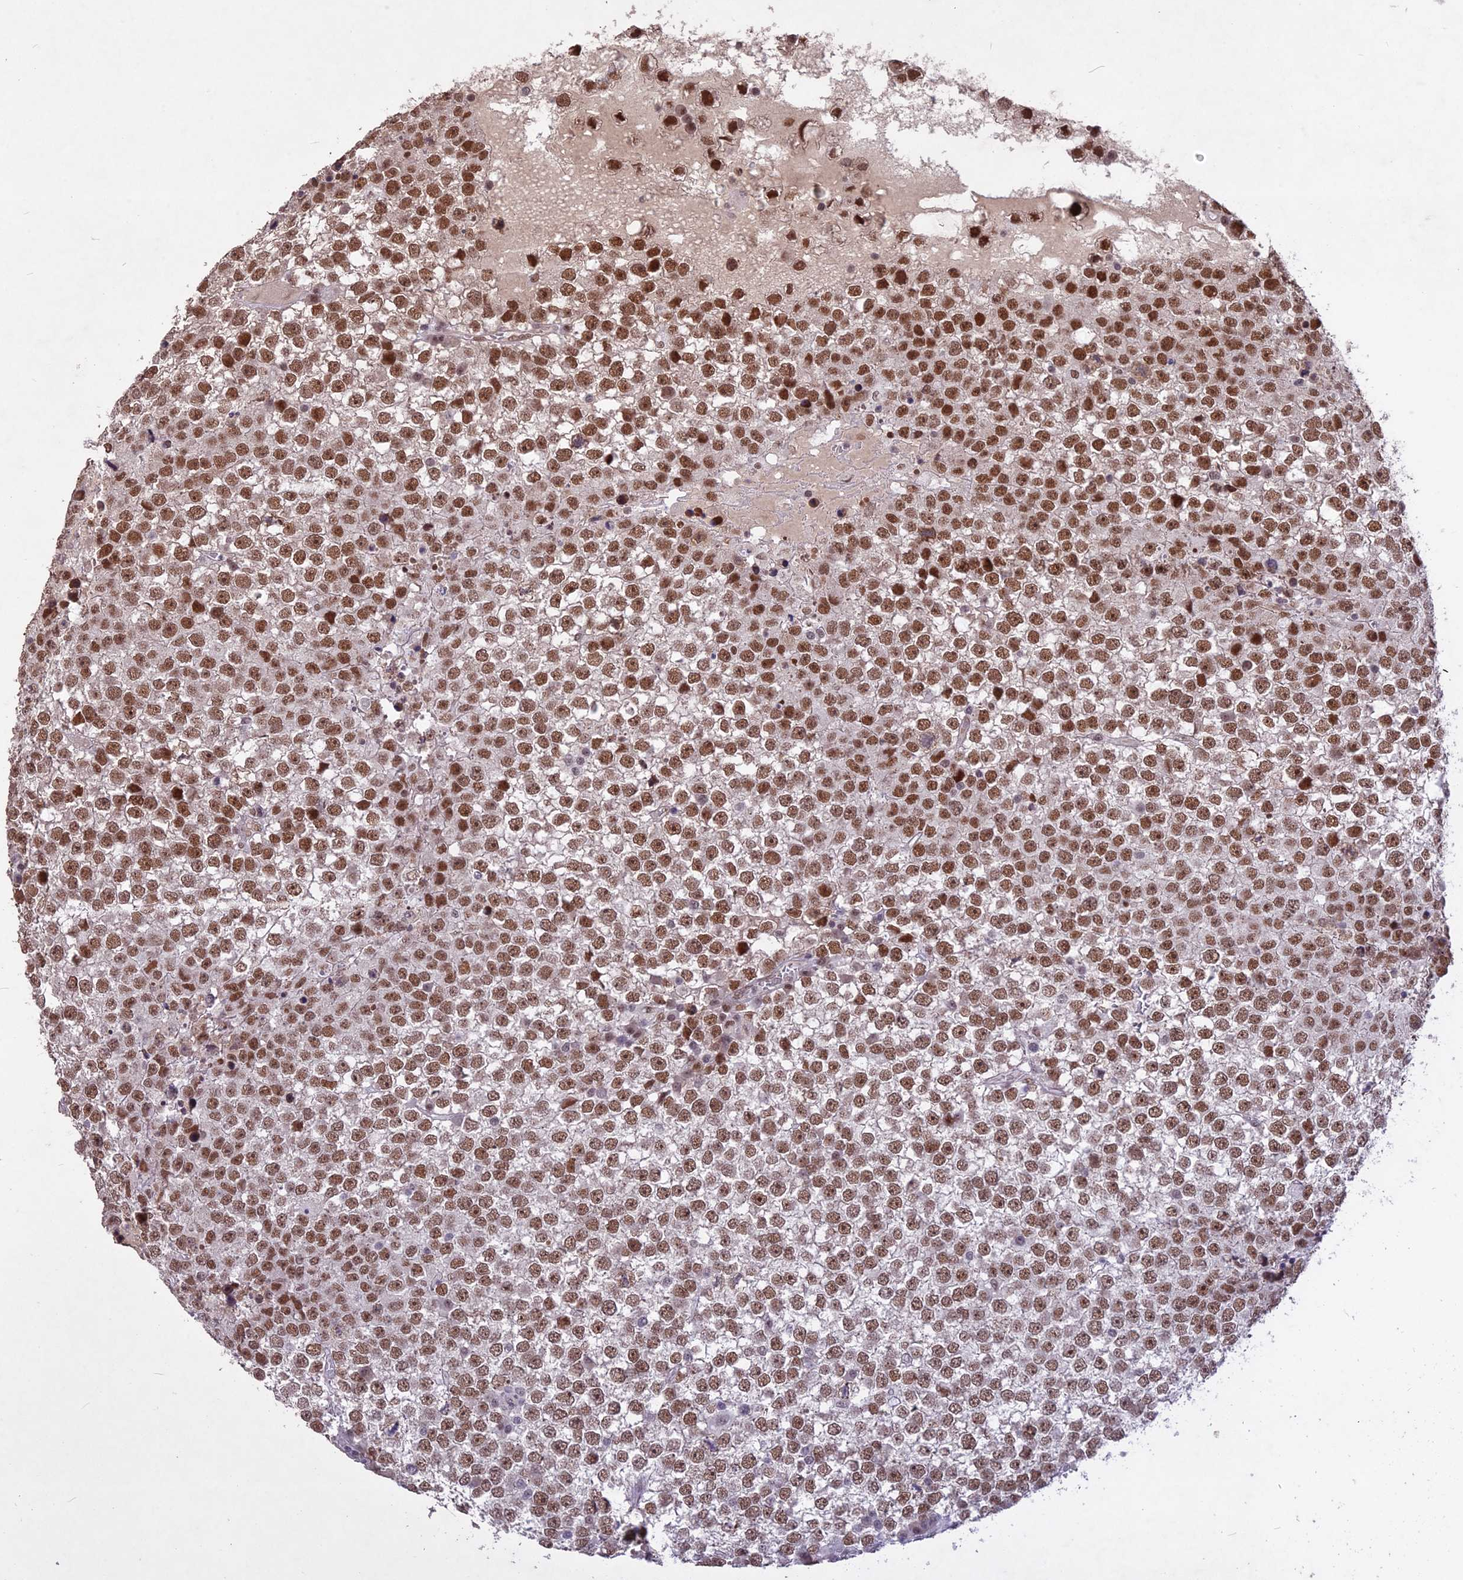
{"staining": {"intensity": "moderate", "quantity": ">75%", "location": "nuclear"}, "tissue": "testis cancer", "cell_type": "Tumor cells", "image_type": "cancer", "snomed": [{"axis": "morphology", "description": "Seminoma, NOS"}, {"axis": "topography", "description": "Testis"}], "caption": "Tumor cells exhibit medium levels of moderate nuclear expression in approximately >75% of cells in testis seminoma.", "gene": "DIS3", "patient": {"sex": "male", "age": 65}}